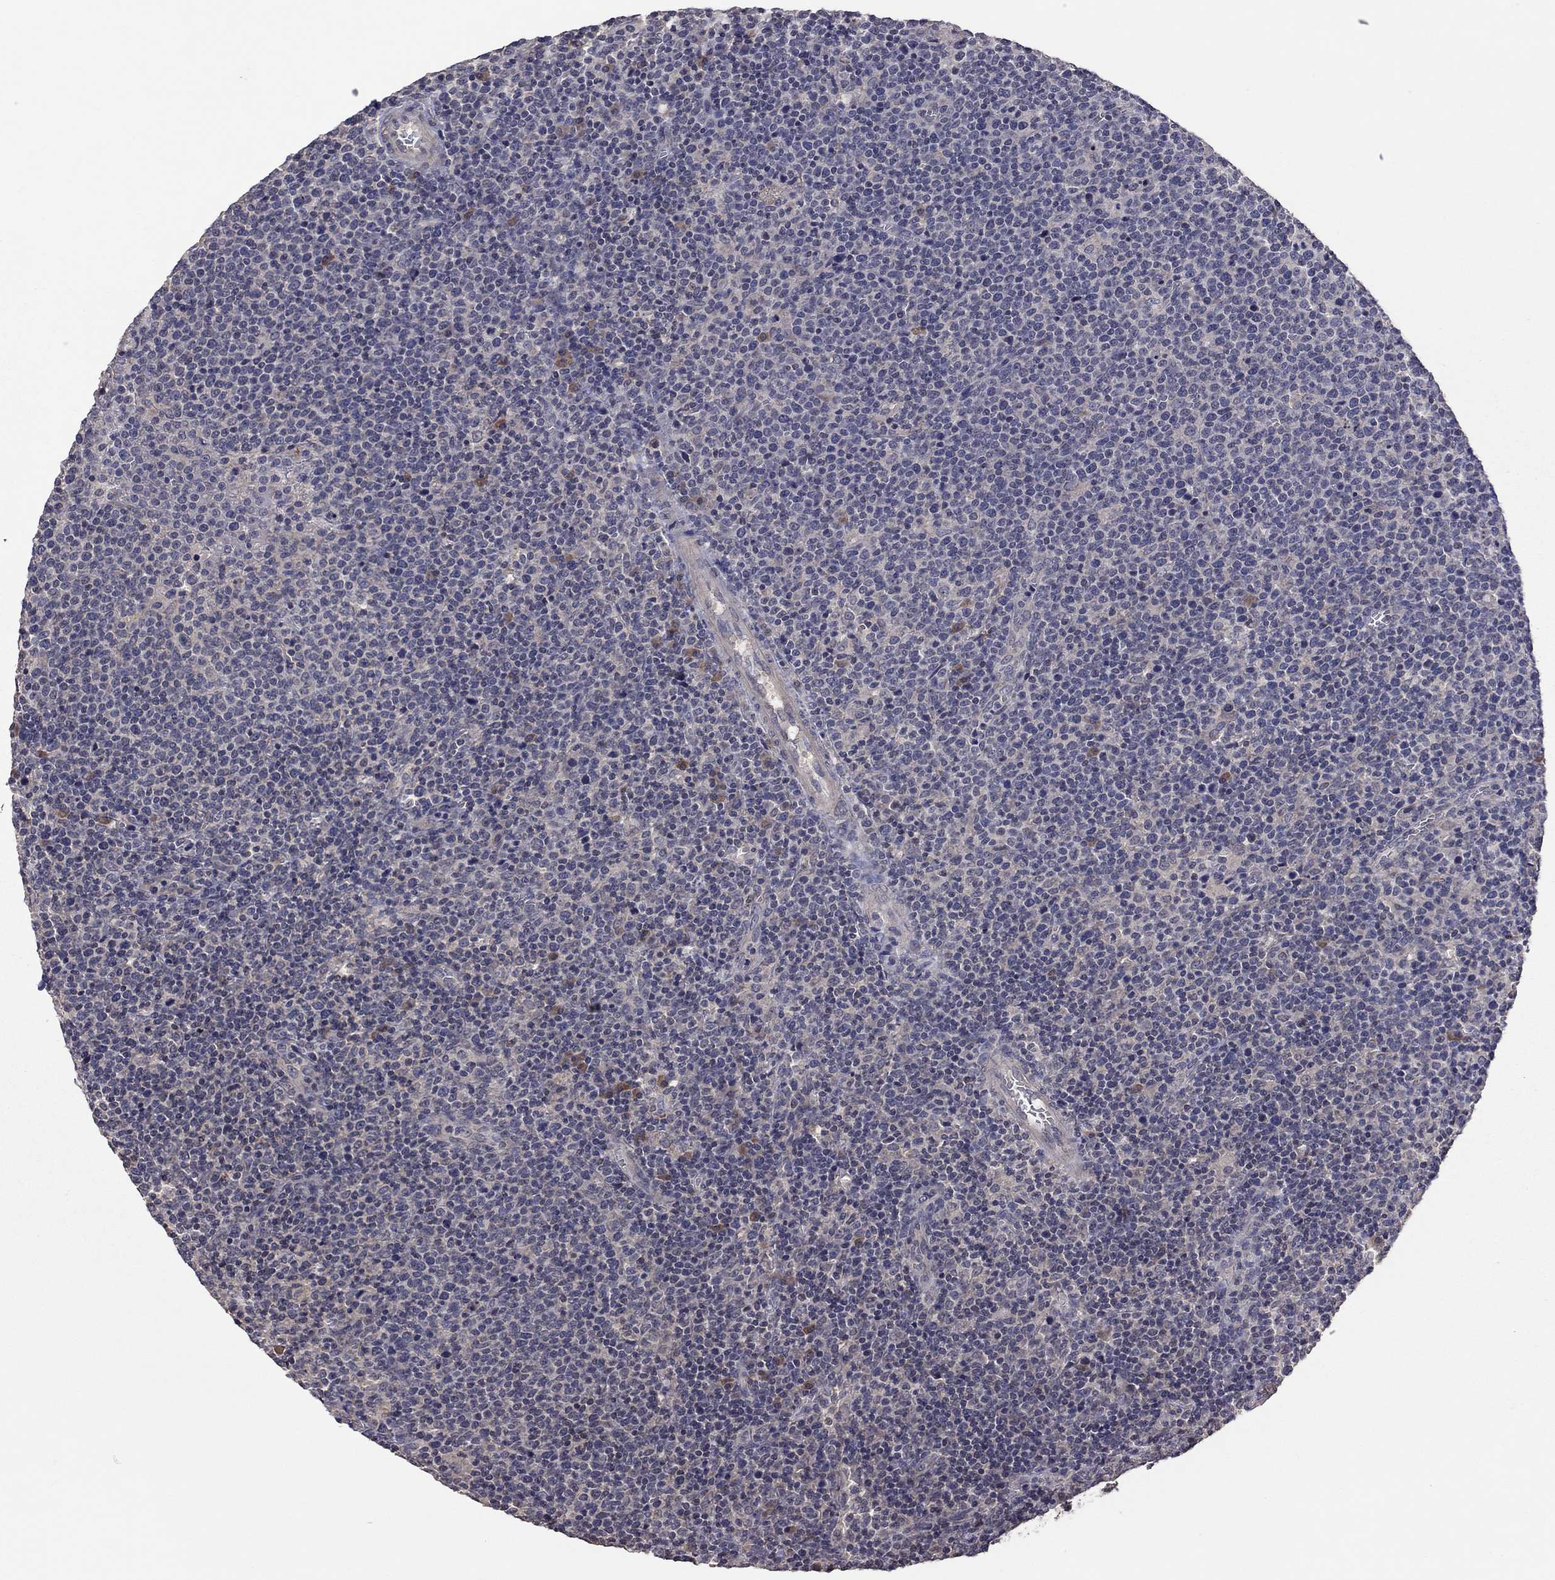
{"staining": {"intensity": "negative", "quantity": "none", "location": "none"}, "tissue": "lymphoma", "cell_type": "Tumor cells", "image_type": "cancer", "snomed": [{"axis": "morphology", "description": "Malignant lymphoma, non-Hodgkin's type, High grade"}, {"axis": "topography", "description": "Lymph node"}], "caption": "This is an IHC histopathology image of human malignant lymphoma, non-Hodgkin's type (high-grade). There is no positivity in tumor cells.", "gene": "TSNARE1", "patient": {"sex": "male", "age": 61}}